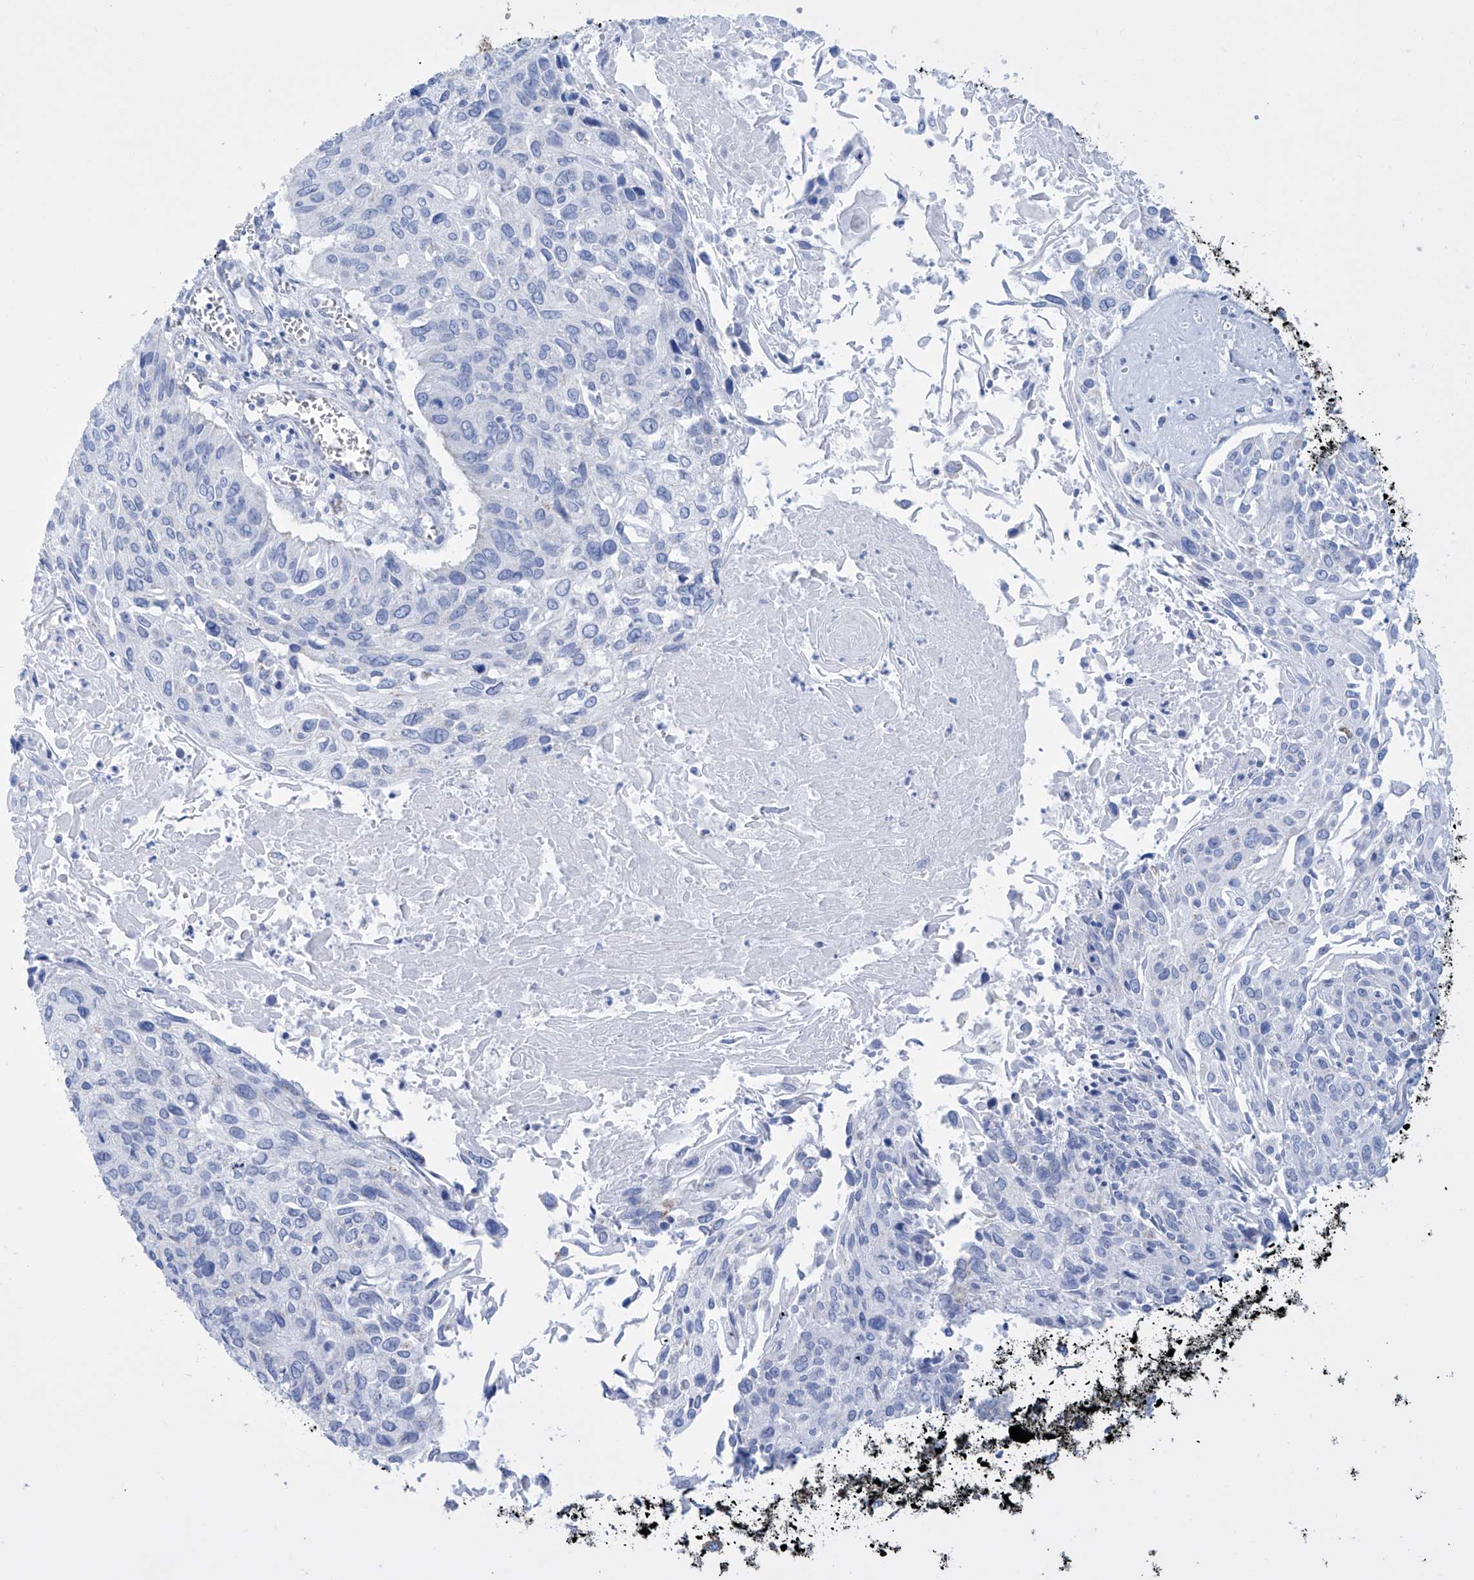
{"staining": {"intensity": "negative", "quantity": "none", "location": "none"}, "tissue": "cervical cancer", "cell_type": "Tumor cells", "image_type": "cancer", "snomed": [{"axis": "morphology", "description": "Squamous cell carcinoma, NOS"}, {"axis": "topography", "description": "Cervix"}], "caption": "Protein analysis of cervical squamous cell carcinoma demonstrates no significant staining in tumor cells.", "gene": "ALDH6A1", "patient": {"sex": "female", "age": 51}}